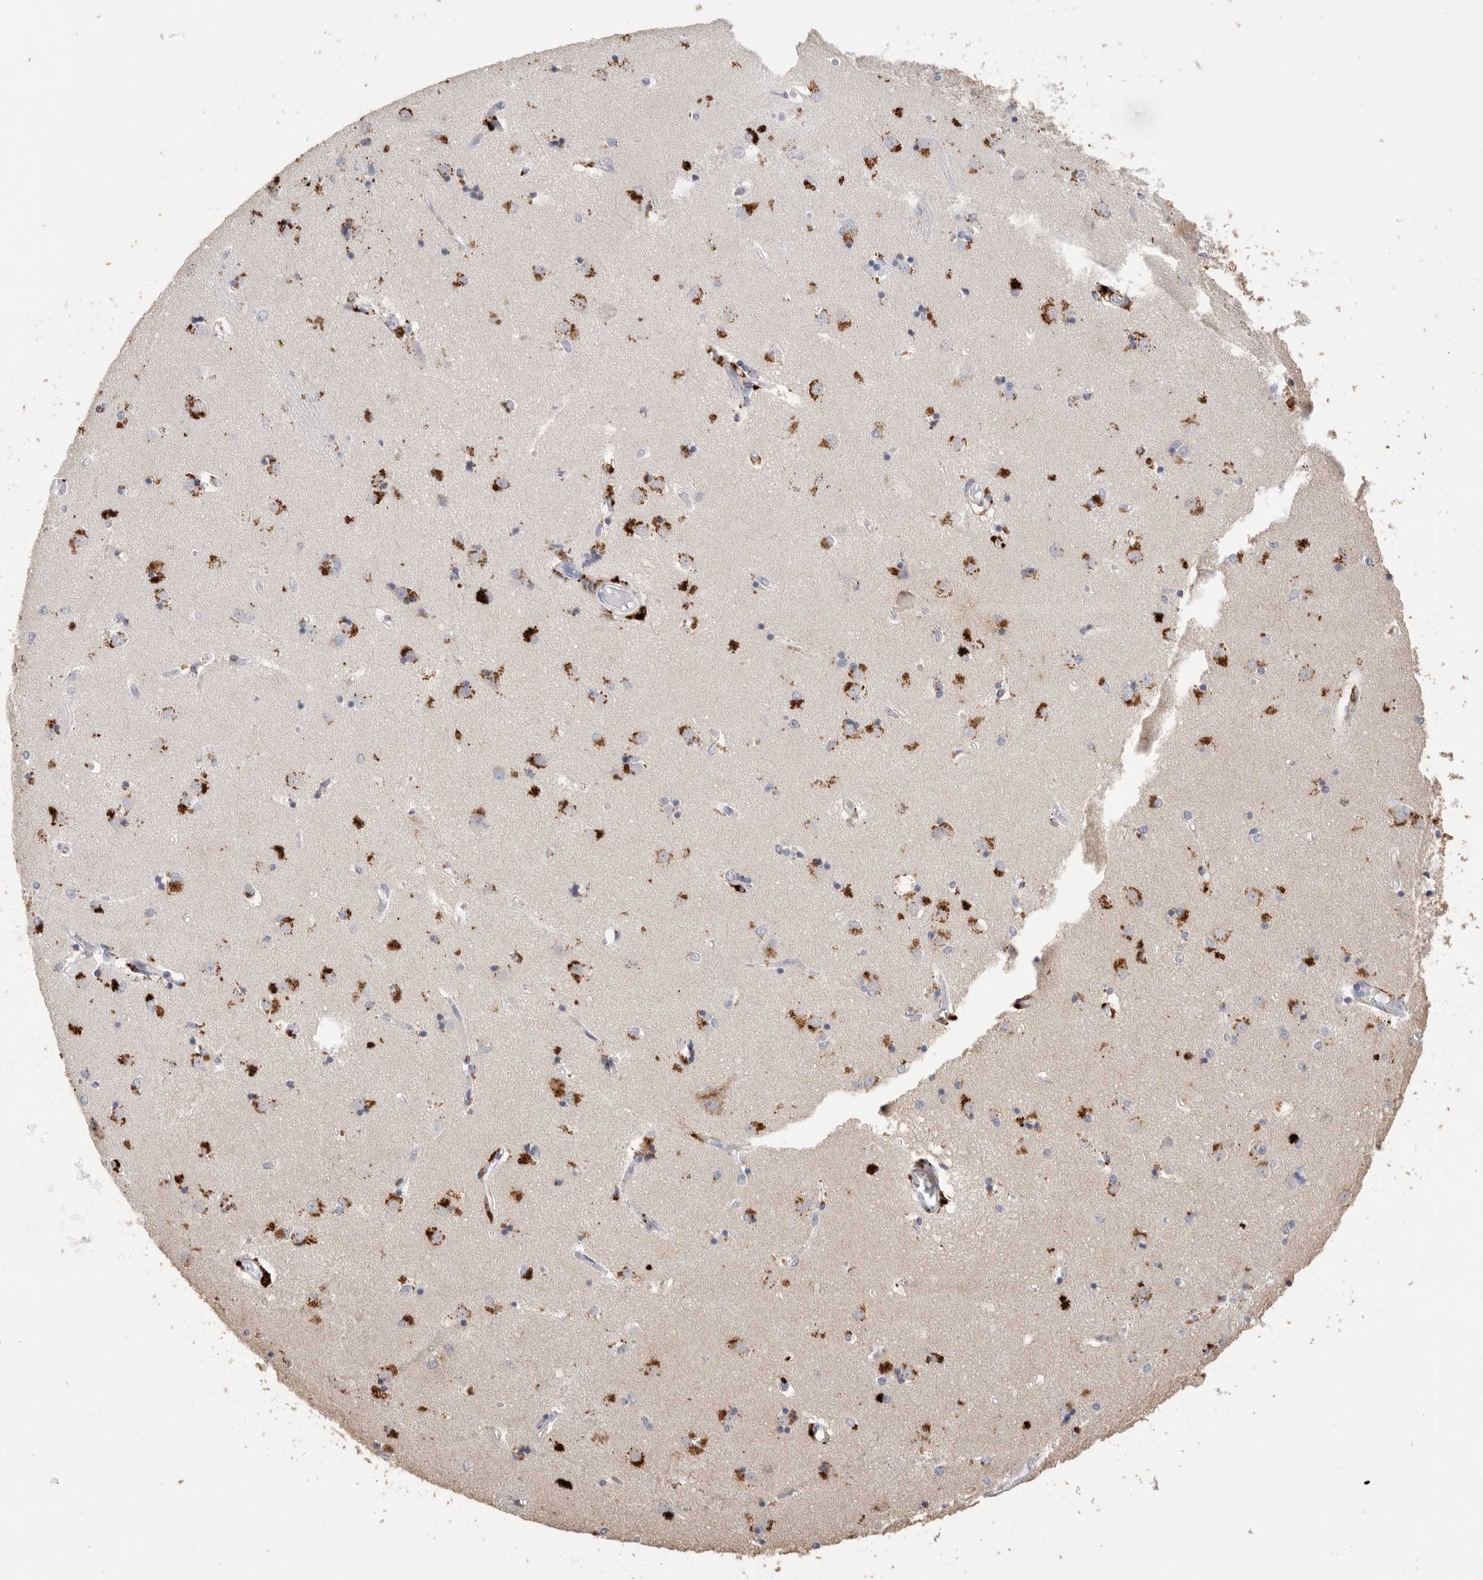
{"staining": {"intensity": "moderate", "quantity": "<25%", "location": "cytoplasmic/membranous"}, "tissue": "caudate", "cell_type": "Glial cells", "image_type": "normal", "snomed": [{"axis": "morphology", "description": "Normal tissue, NOS"}, {"axis": "topography", "description": "Lateral ventricle wall"}], "caption": "Protein expression analysis of normal caudate exhibits moderate cytoplasmic/membranous positivity in about <25% of glial cells.", "gene": "GGH", "patient": {"sex": "male", "age": 45}}